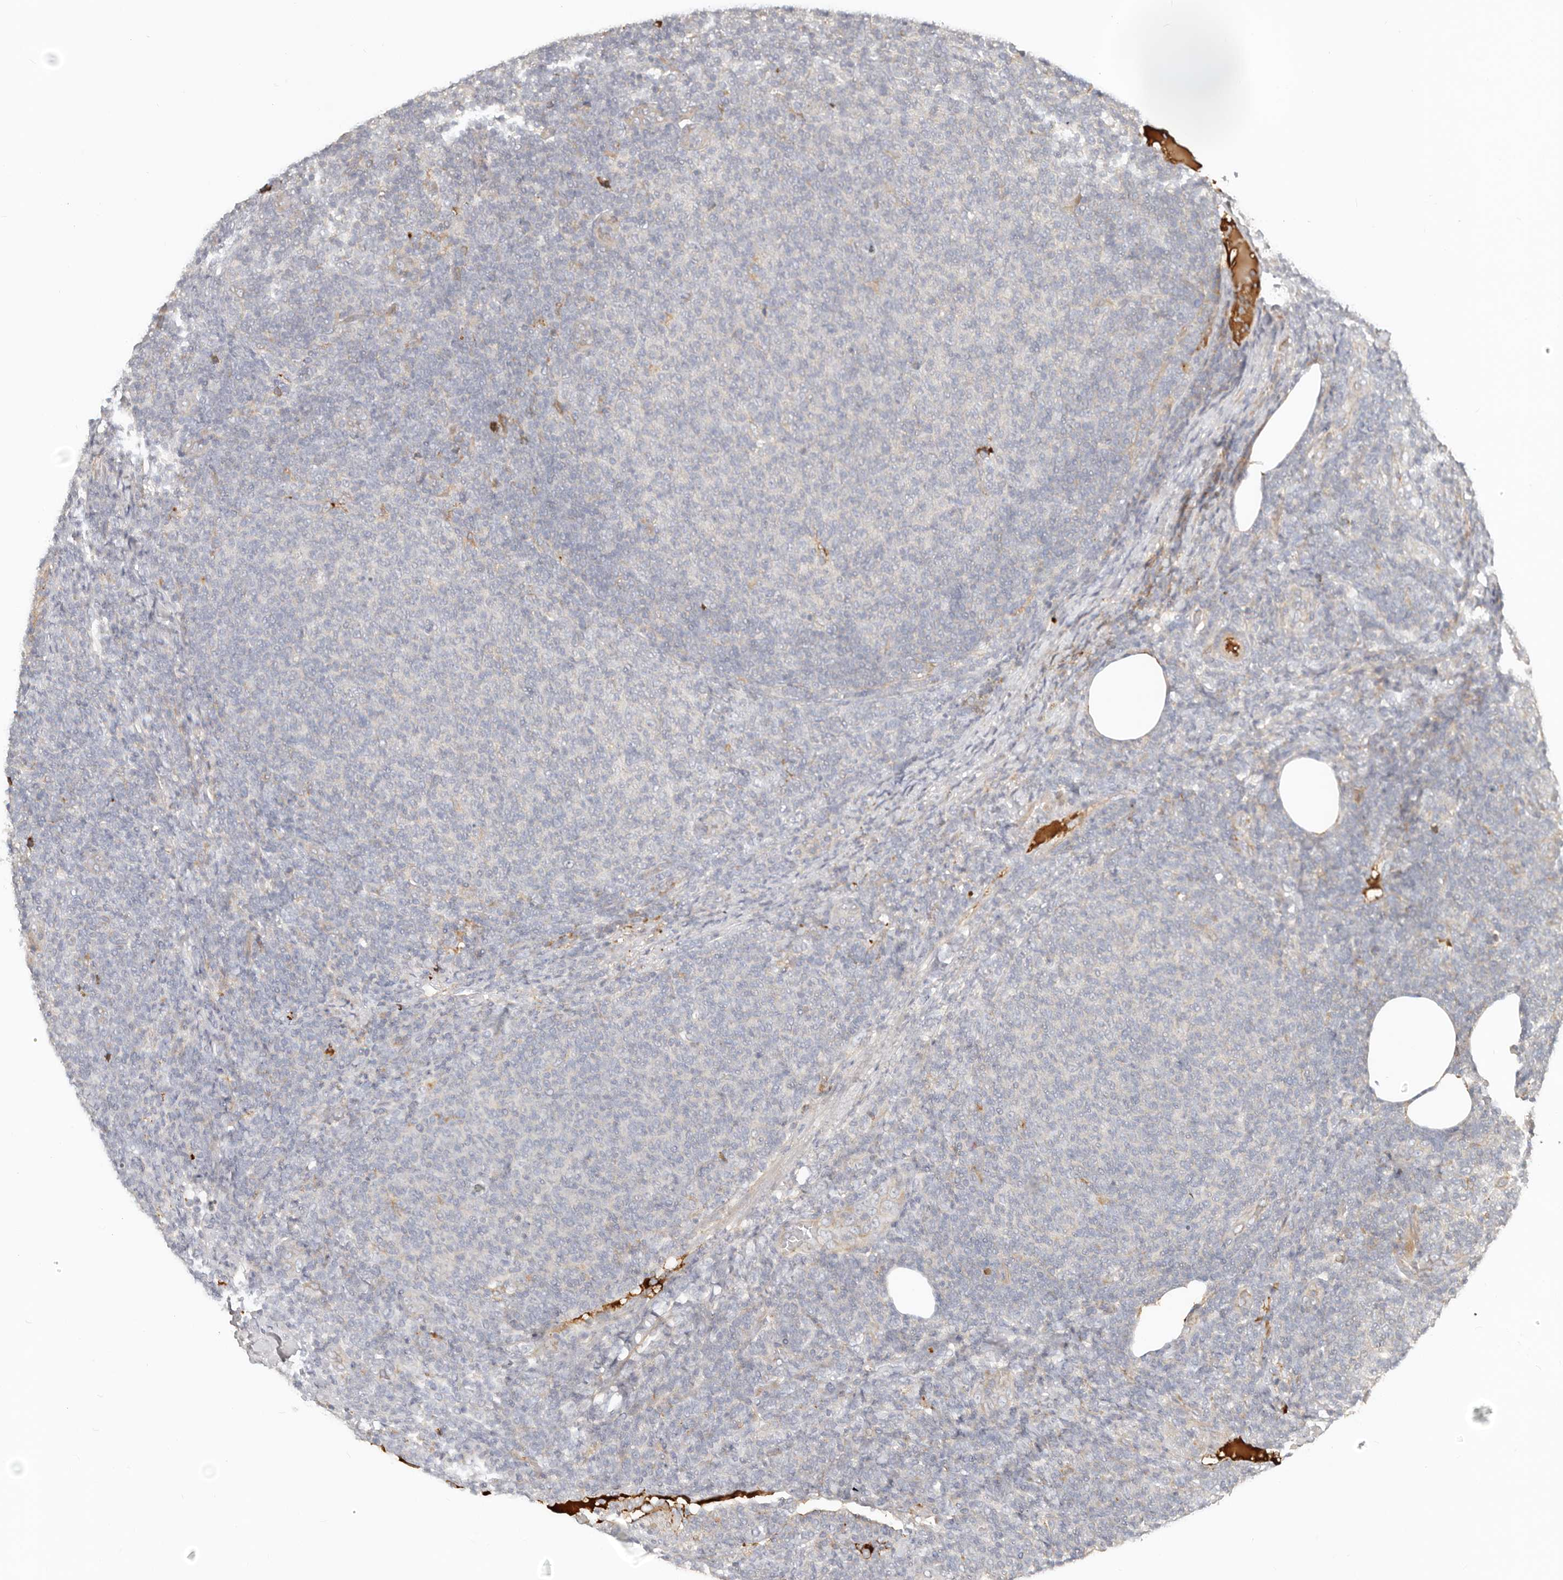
{"staining": {"intensity": "negative", "quantity": "none", "location": "none"}, "tissue": "lymphoma", "cell_type": "Tumor cells", "image_type": "cancer", "snomed": [{"axis": "morphology", "description": "Malignant lymphoma, non-Hodgkin's type, Low grade"}, {"axis": "topography", "description": "Lymph node"}], "caption": "IHC photomicrograph of lymphoma stained for a protein (brown), which reveals no staining in tumor cells. (Brightfield microscopy of DAB immunohistochemistry (IHC) at high magnification).", "gene": "MTFR2", "patient": {"sex": "male", "age": 66}}